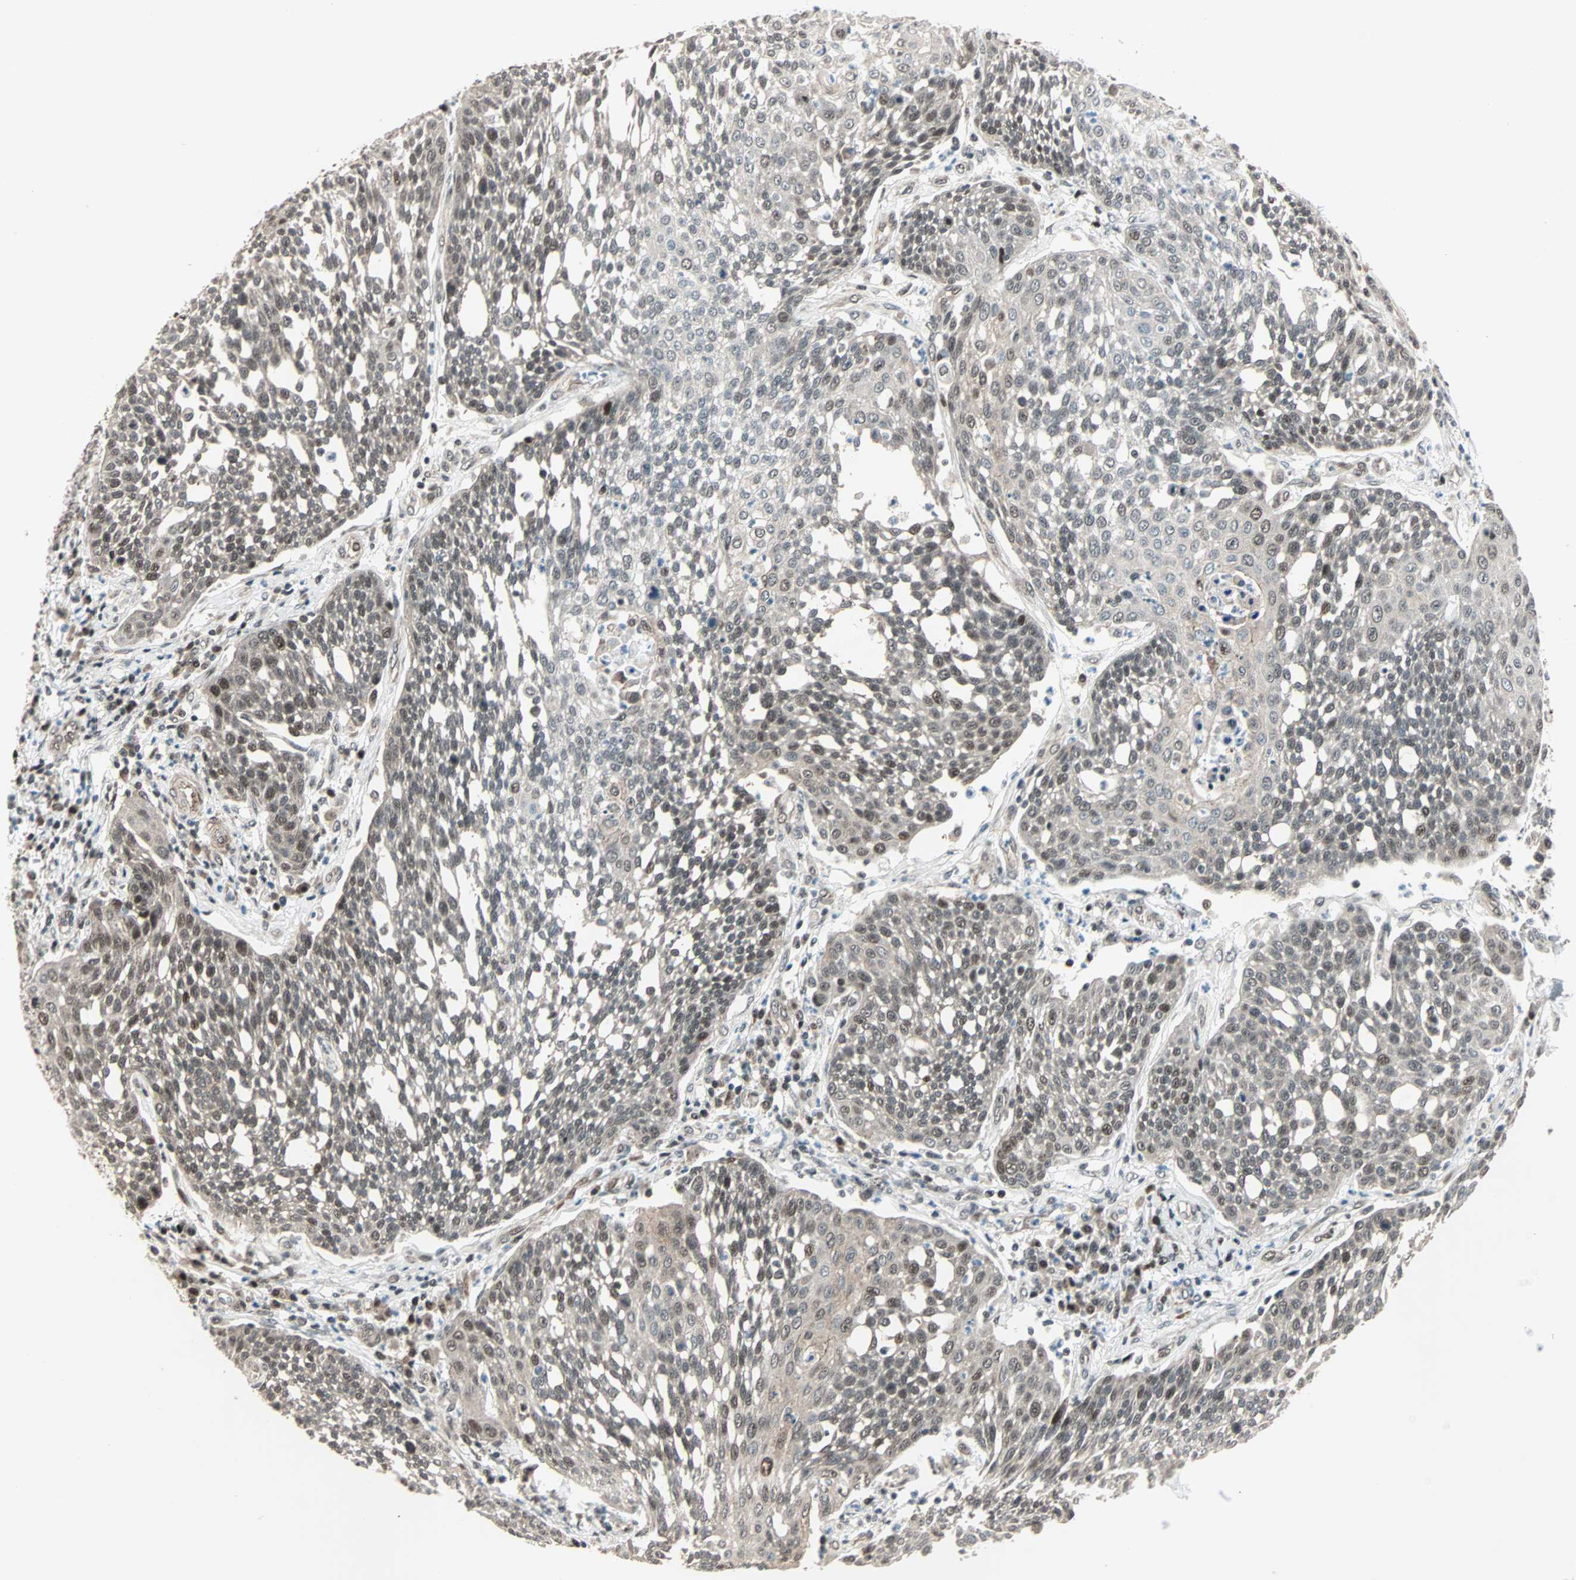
{"staining": {"intensity": "weak", "quantity": "25%-75%", "location": "nuclear"}, "tissue": "cervical cancer", "cell_type": "Tumor cells", "image_type": "cancer", "snomed": [{"axis": "morphology", "description": "Squamous cell carcinoma, NOS"}, {"axis": "topography", "description": "Cervix"}], "caption": "This is an image of IHC staining of cervical squamous cell carcinoma, which shows weak staining in the nuclear of tumor cells.", "gene": "CBX4", "patient": {"sex": "female", "age": 34}}